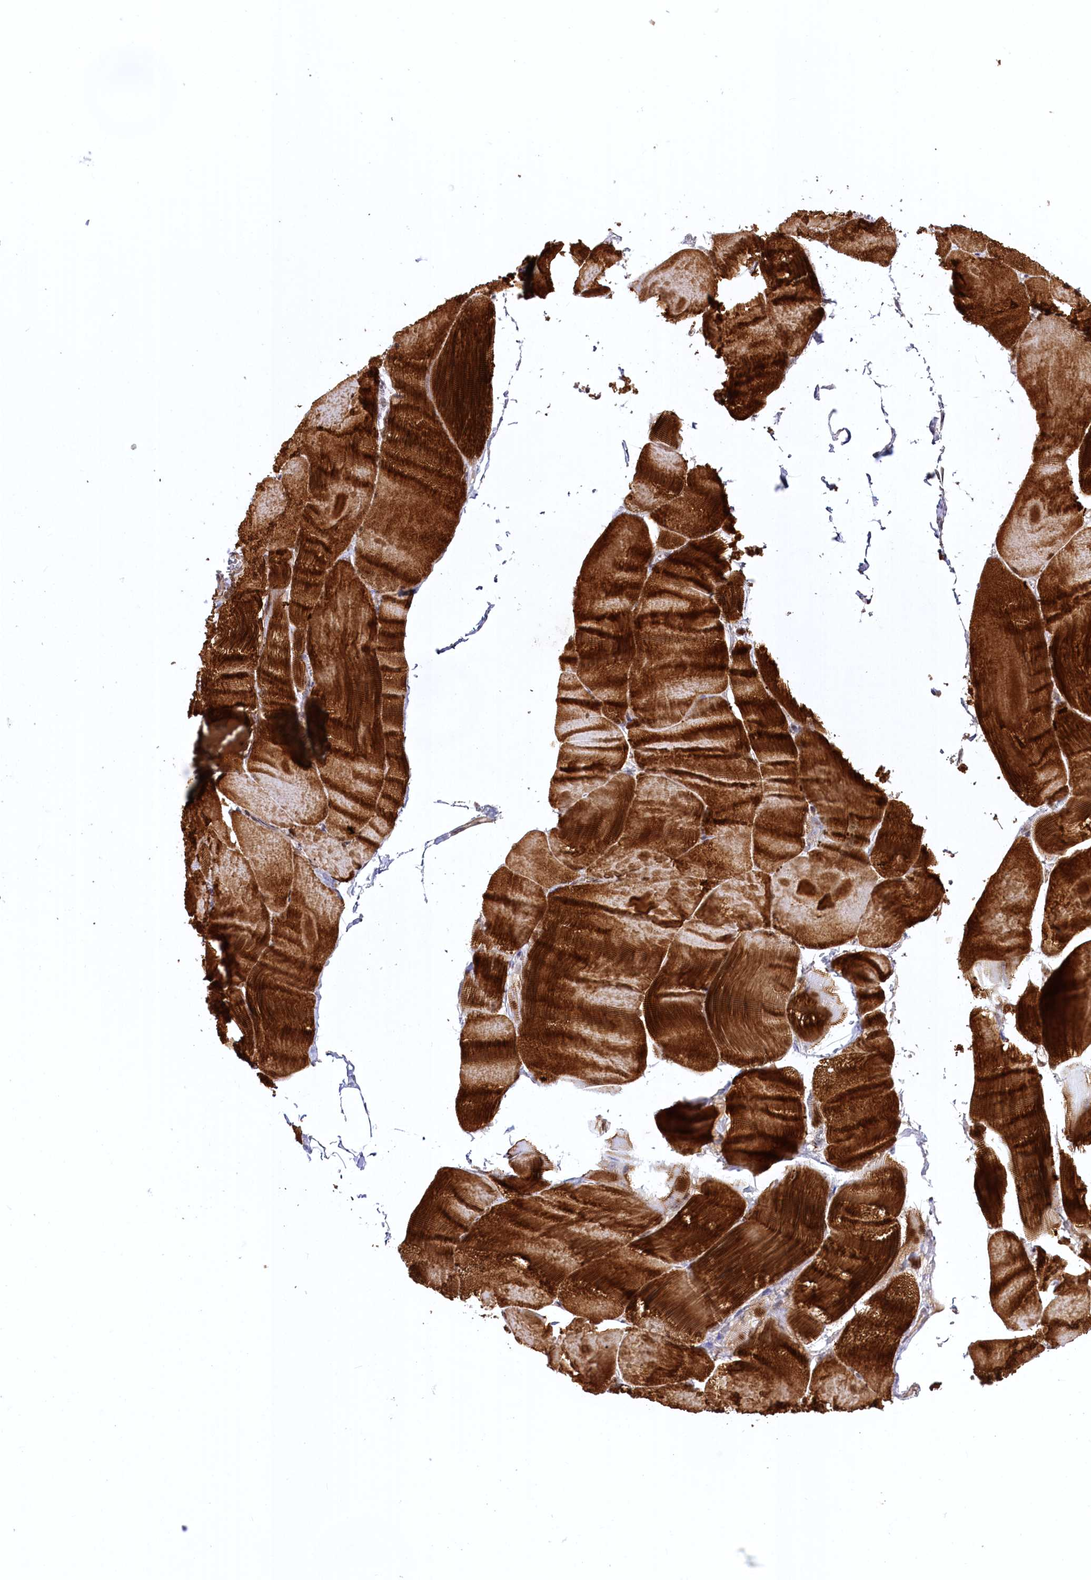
{"staining": {"intensity": "strong", "quantity": ">75%", "location": "cytoplasmic/membranous"}, "tissue": "skeletal muscle", "cell_type": "Myocytes", "image_type": "normal", "snomed": [{"axis": "morphology", "description": "Normal tissue, NOS"}, {"axis": "morphology", "description": "Basal cell carcinoma"}, {"axis": "topography", "description": "Skeletal muscle"}], "caption": "Skeletal muscle stained with a brown dye demonstrates strong cytoplasmic/membranous positive positivity in about >75% of myocytes.", "gene": "SYNPO2", "patient": {"sex": "female", "age": 64}}